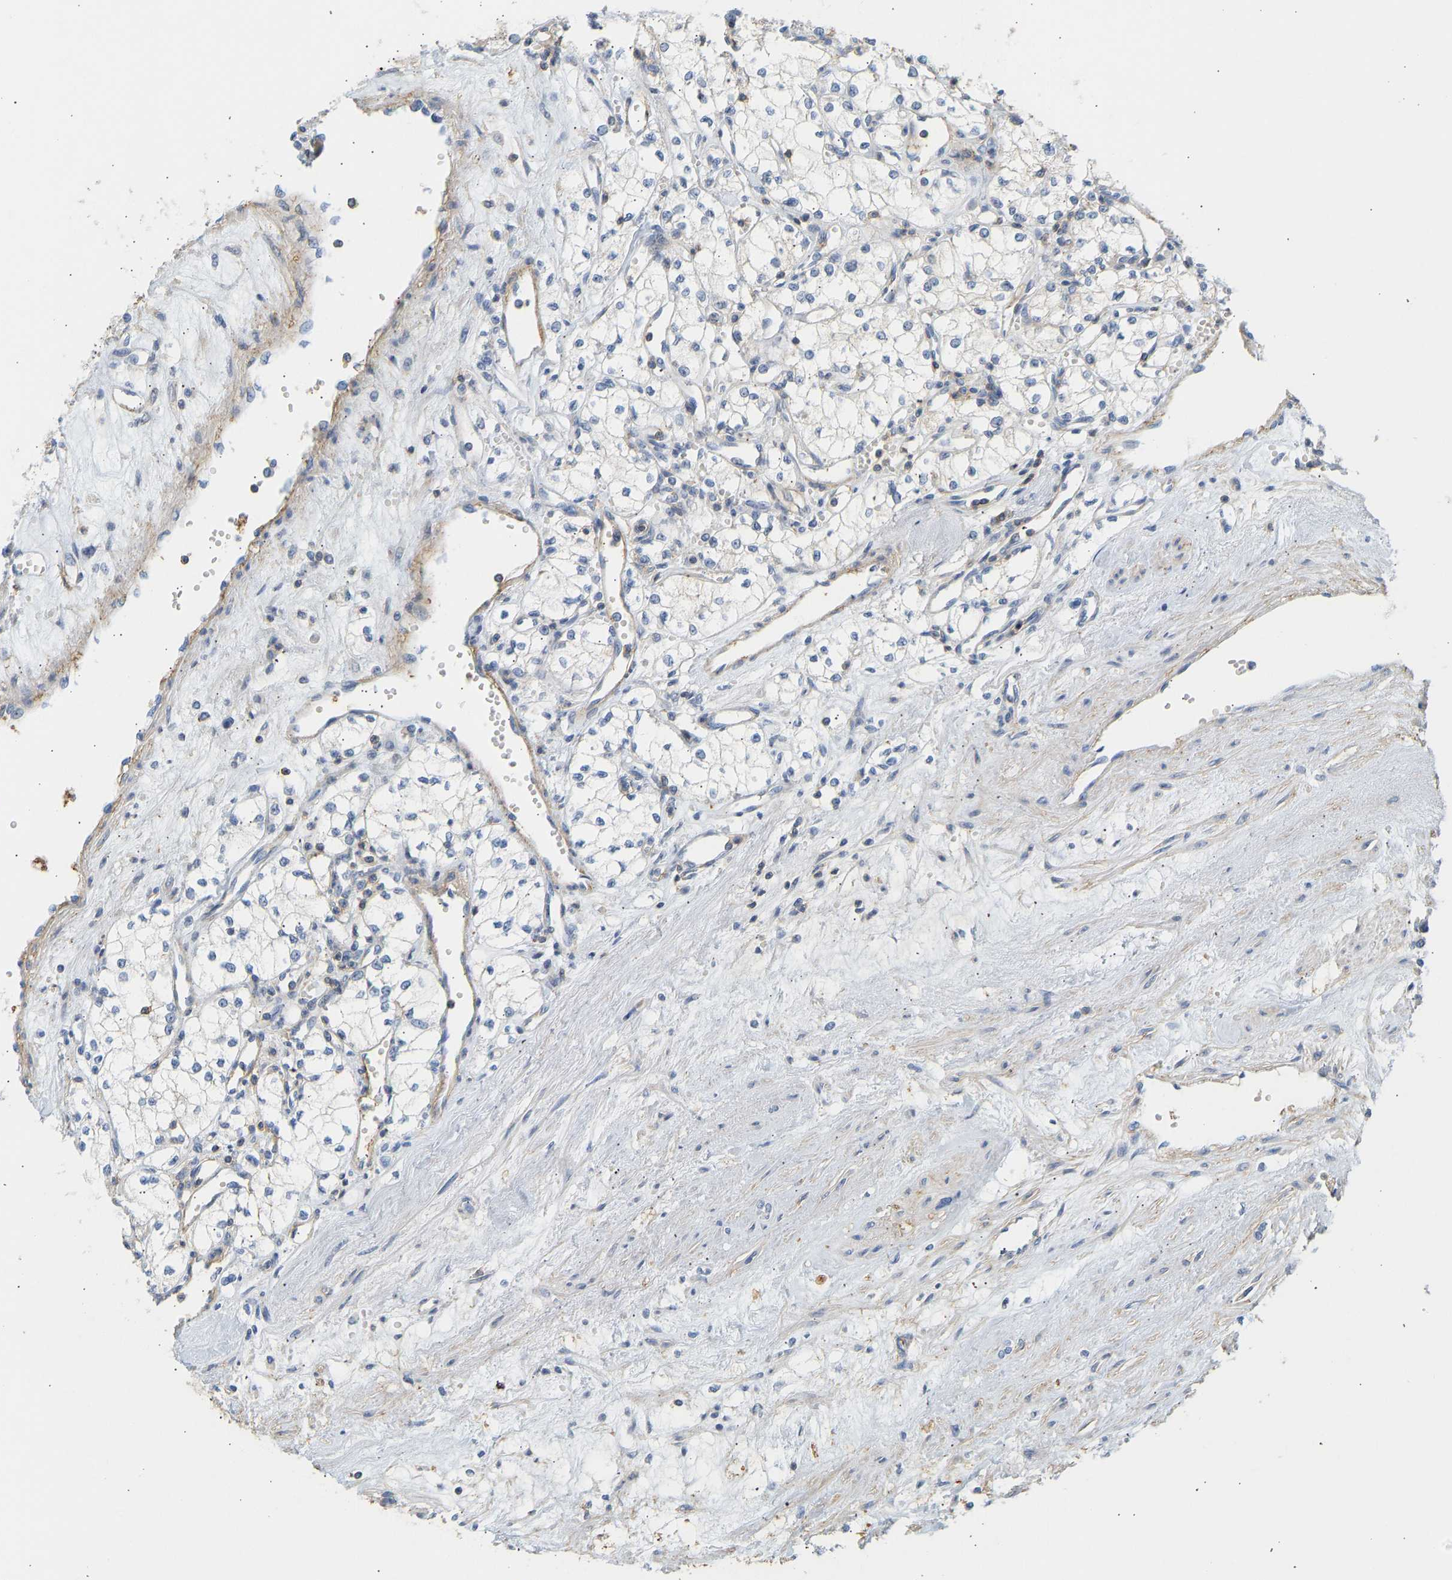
{"staining": {"intensity": "negative", "quantity": "none", "location": "none"}, "tissue": "renal cancer", "cell_type": "Tumor cells", "image_type": "cancer", "snomed": [{"axis": "morphology", "description": "Adenocarcinoma, NOS"}, {"axis": "topography", "description": "Kidney"}], "caption": "The photomicrograph exhibits no staining of tumor cells in adenocarcinoma (renal).", "gene": "BVES", "patient": {"sex": "male", "age": 59}}